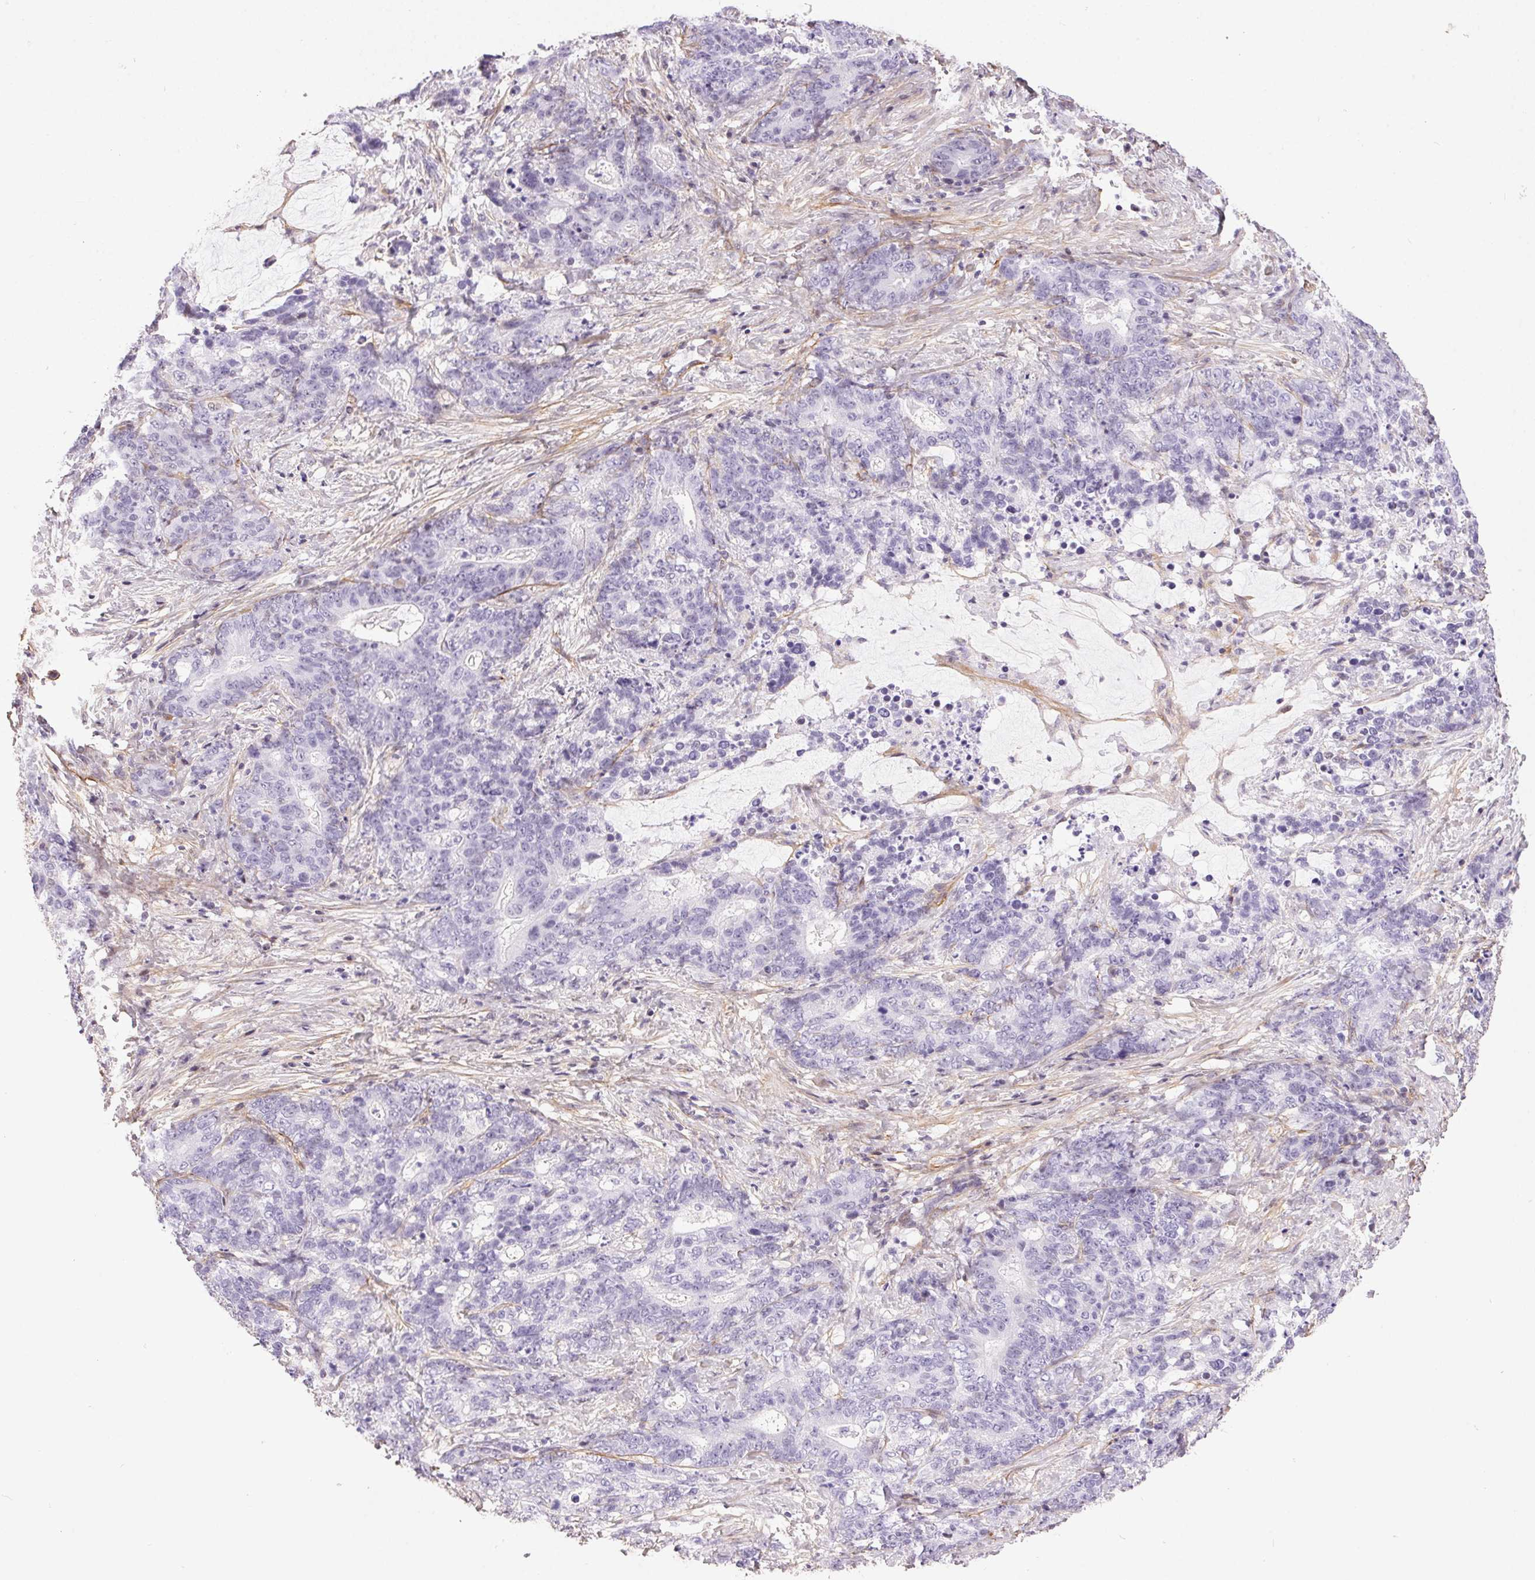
{"staining": {"intensity": "negative", "quantity": "none", "location": "none"}, "tissue": "stomach cancer", "cell_type": "Tumor cells", "image_type": "cancer", "snomed": [{"axis": "morphology", "description": "Normal tissue, NOS"}, {"axis": "morphology", "description": "Adenocarcinoma, NOS"}, {"axis": "topography", "description": "Stomach"}], "caption": "Stomach adenocarcinoma stained for a protein using IHC reveals no staining tumor cells.", "gene": "PDZD2", "patient": {"sex": "female", "age": 64}}